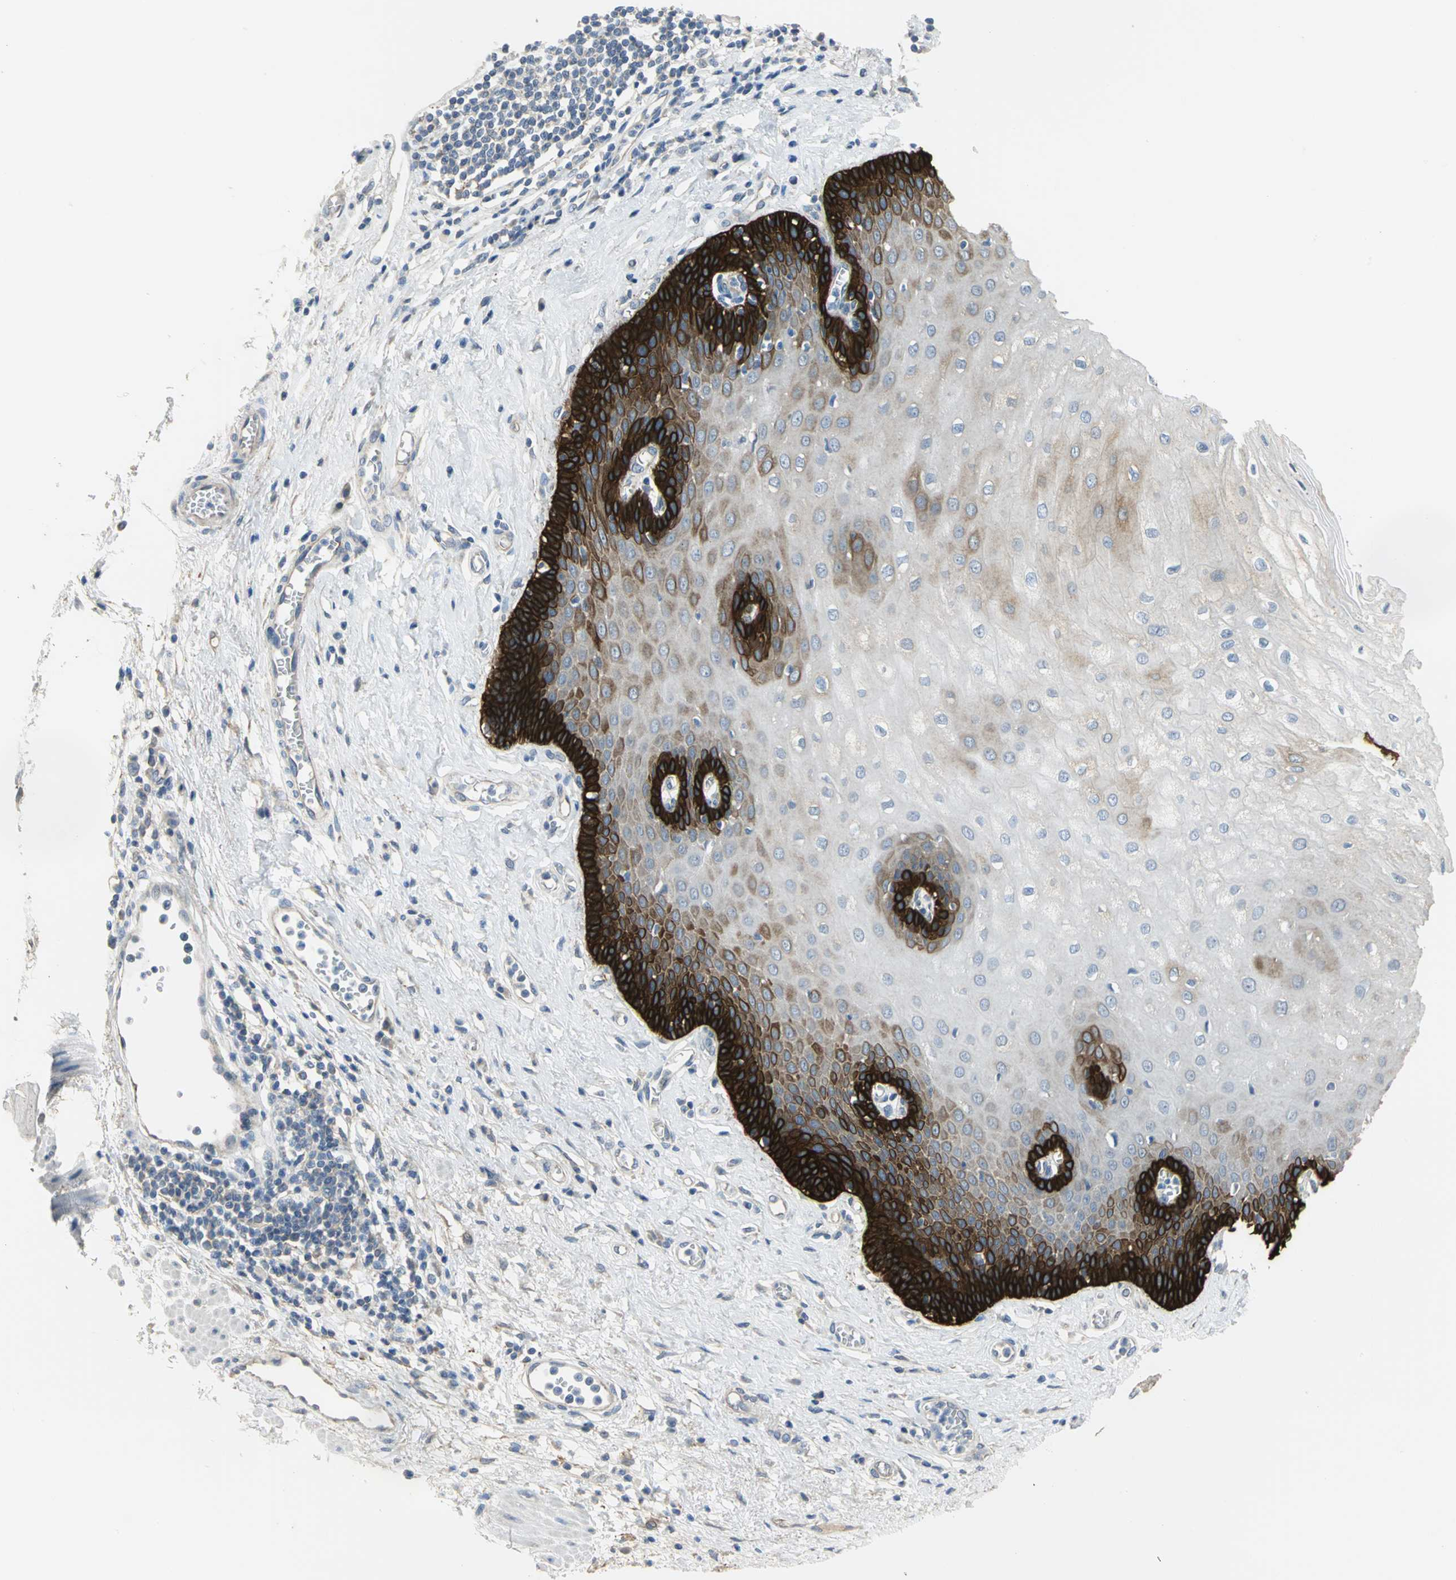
{"staining": {"intensity": "strong", "quantity": "25%-75%", "location": "cytoplasmic/membranous"}, "tissue": "esophagus", "cell_type": "Squamous epithelial cells", "image_type": "normal", "snomed": [{"axis": "morphology", "description": "Normal tissue, NOS"}, {"axis": "morphology", "description": "Squamous cell carcinoma, NOS"}, {"axis": "topography", "description": "Esophagus"}], "caption": "Benign esophagus was stained to show a protein in brown. There is high levels of strong cytoplasmic/membranous positivity in approximately 25%-75% of squamous epithelial cells.", "gene": "HTR1F", "patient": {"sex": "male", "age": 65}}